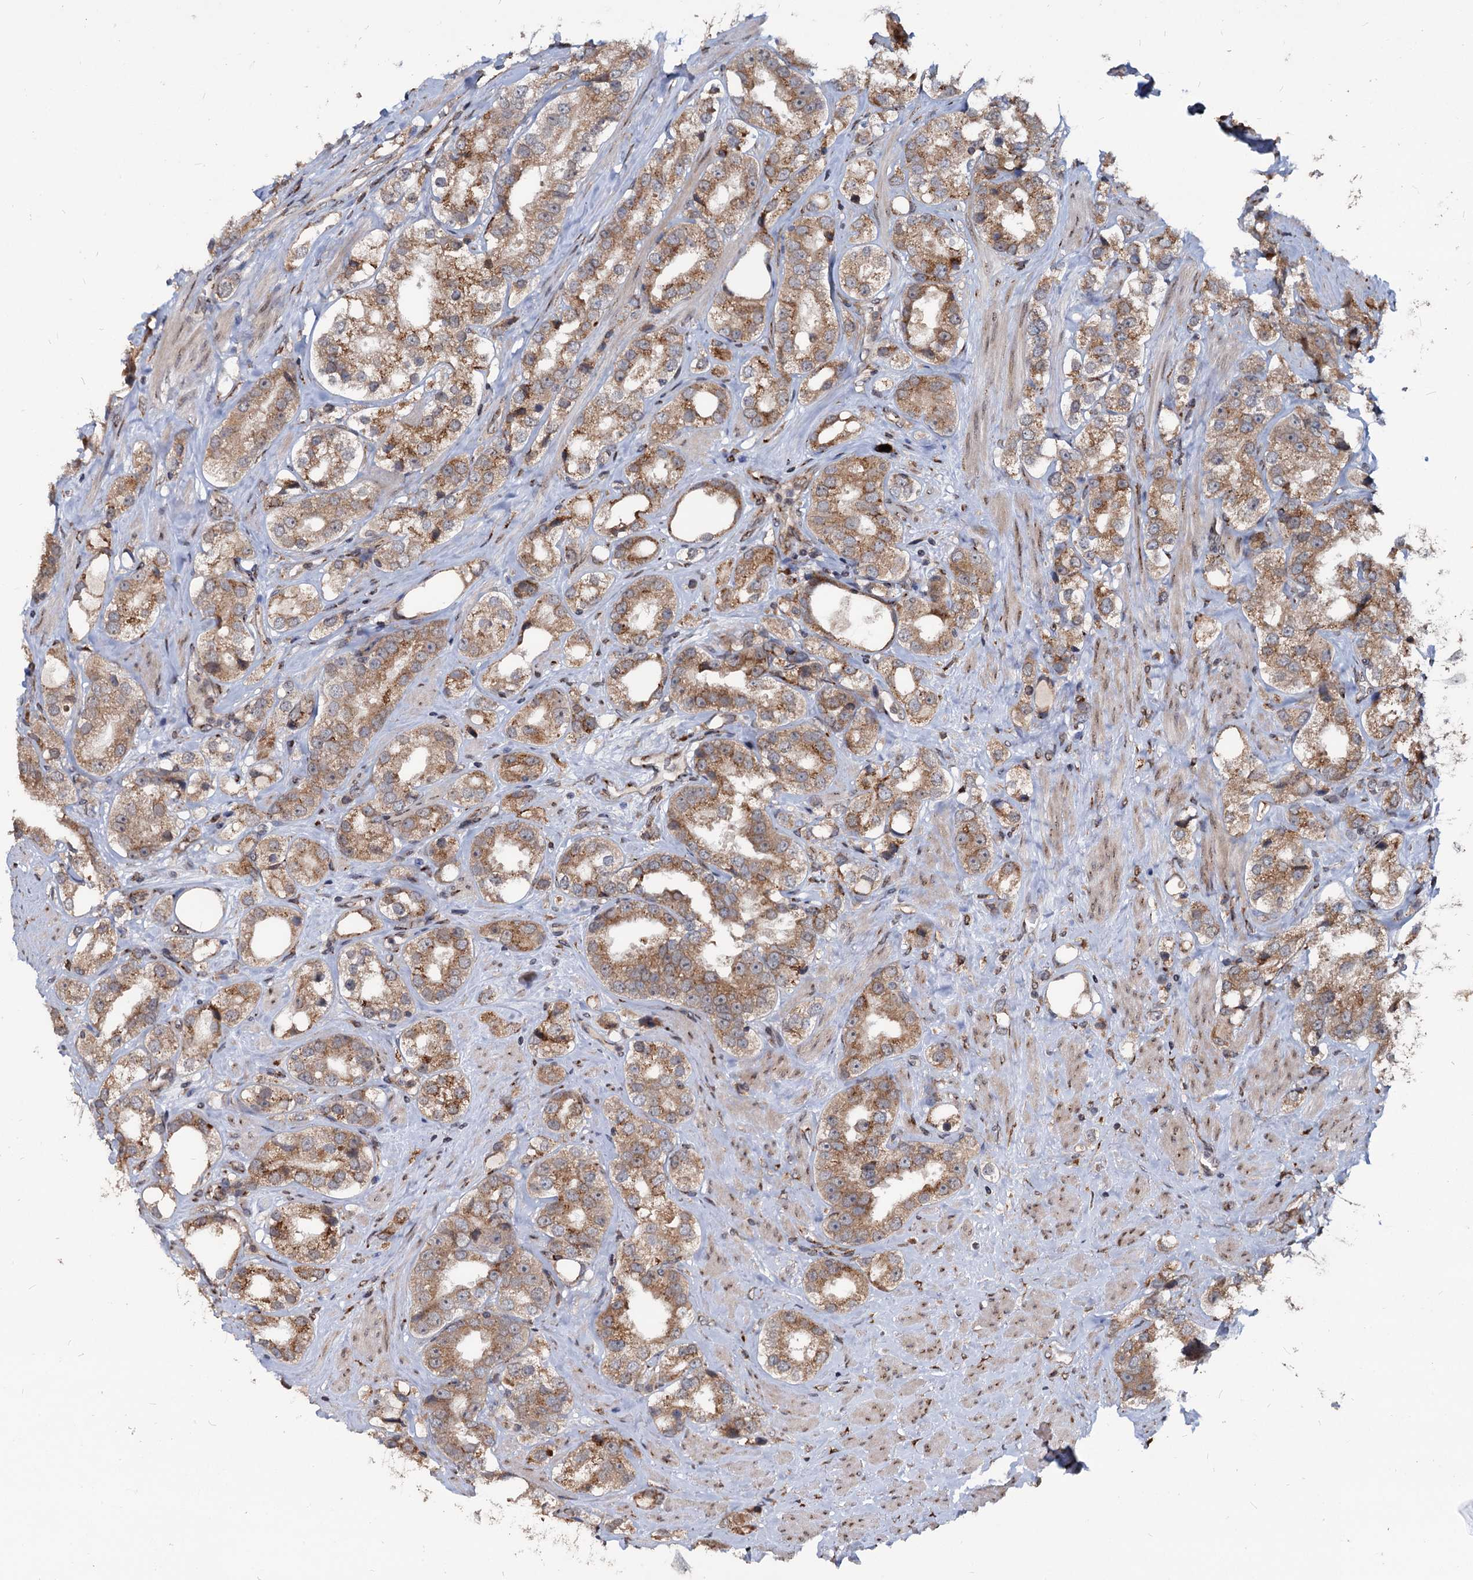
{"staining": {"intensity": "moderate", "quantity": ">75%", "location": "cytoplasmic/membranous"}, "tissue": "prostate cancer", "cell_type": "Tumor cells", "image_type": "cancer", "snomed": [{"axis": "morphology", "description": "Adenocarcinoma, NOS"}, {"axis": "topography", "description": "Prostate"}], "caption": "Immunohistochemical staining of human prostate adenocarcinoma demonstrates moderate cytoplasmic/membranous protein expression in about >75% of tumor cells. The staining is performed using DAB (3,3'-diaminobenzidine) brown chromogen to label protein expression. The nuclei are counter-stained blue using hematoxylin.", "gene": "SAAL1", "patient": {"sex": "male", "age": 79}}